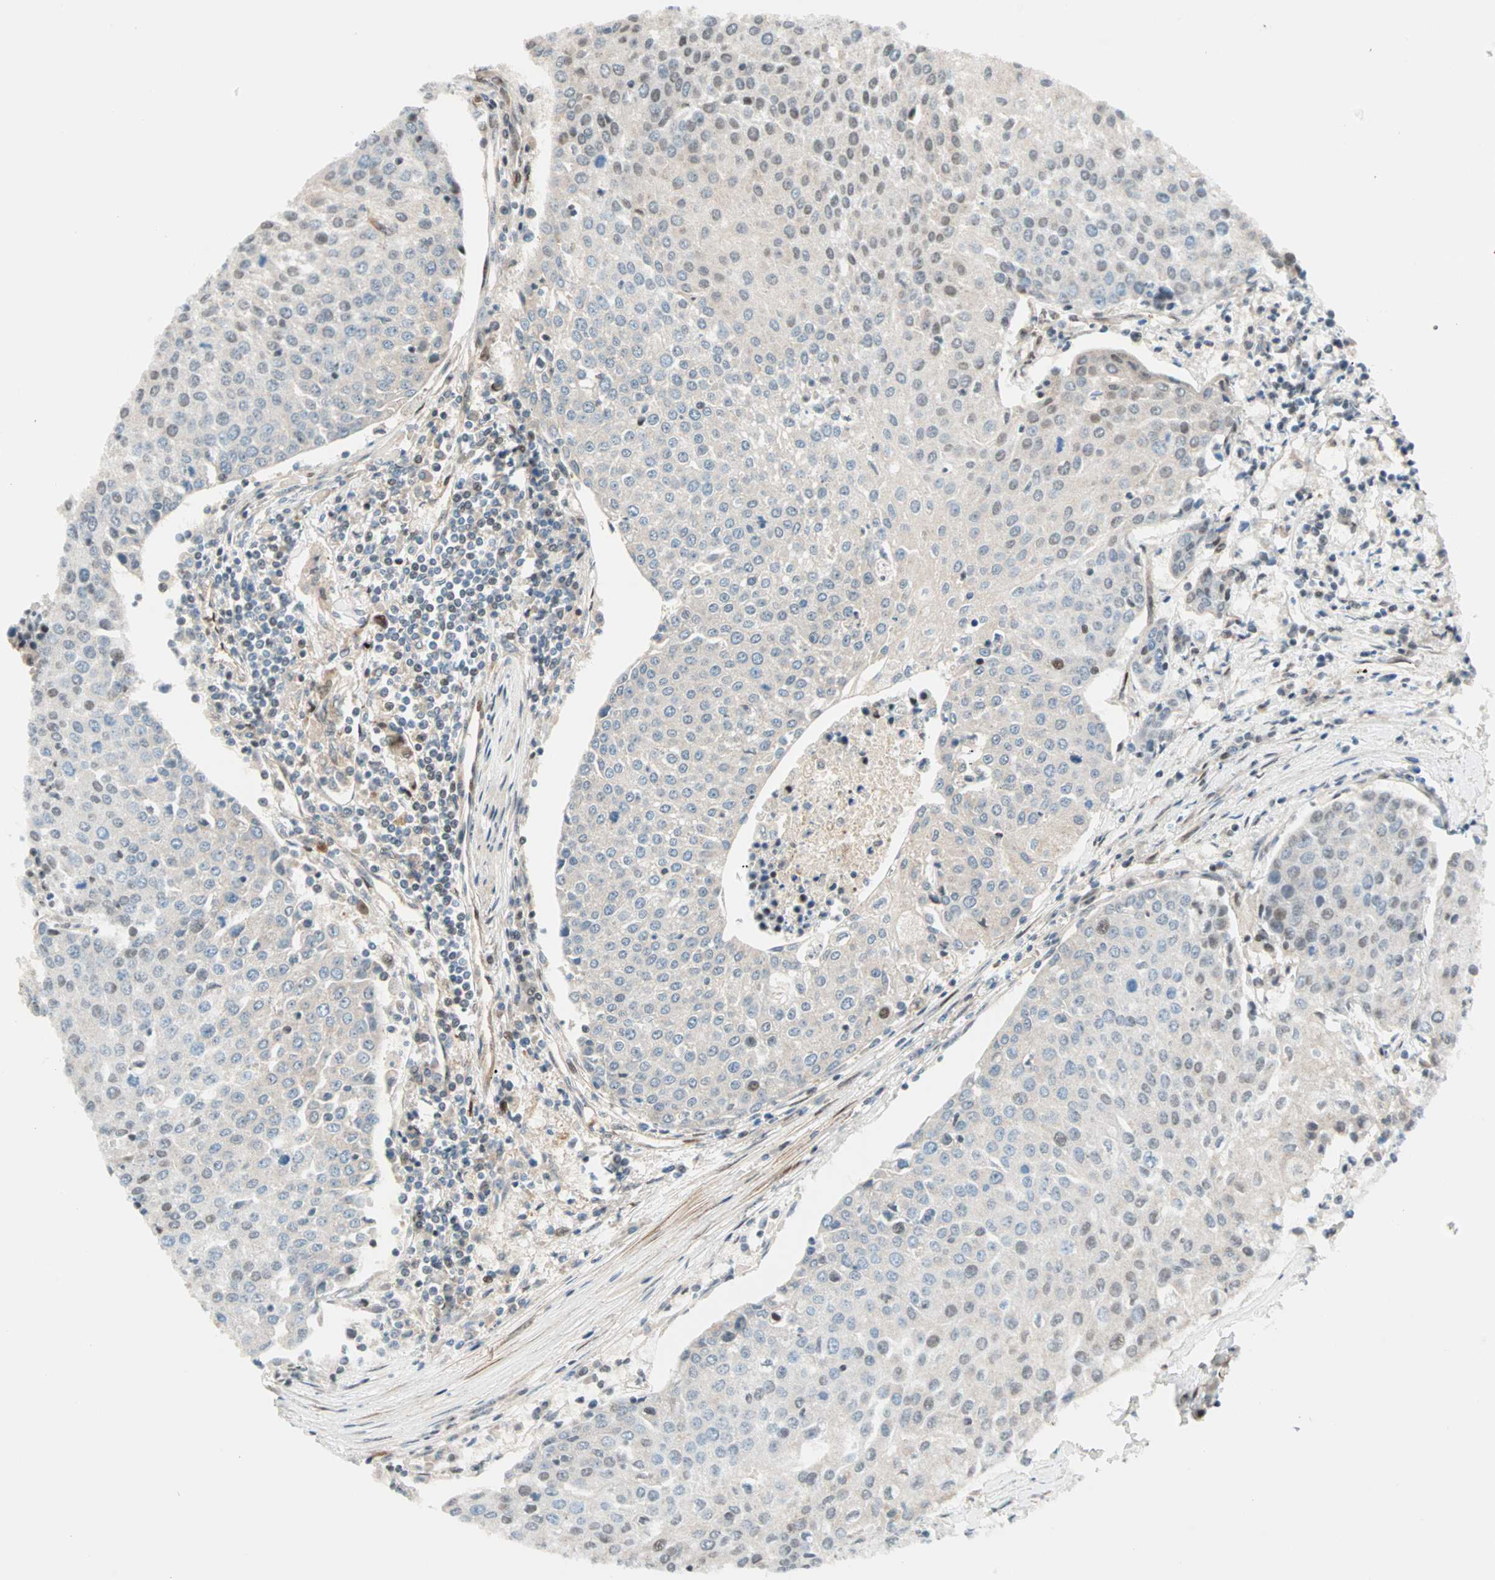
{"staining": {"intensity": "weak", "quantity": "25%-75%", "location": "cytoplasmic/membranous,nuclear"}, "tissue": "urothelial cancer", "cell_type": "Tumor cells", "image_type": "cancer", "snomed": [{"axis": "morphology", "description": "Urothelial carcinoma, High grade"}, {"axis": "topography", "description": "Urinary bladder"}], "caption": "A micrograph showing weak cytoplasmic/membranous and nuclear expression in approximately 25%-75% of tumor cells in urothelial carcinoma (high-grade), as visualized by brown immunohistochemical staining.", "gene": "HECW1", "patient": {"sex": "female", "age": 85}}